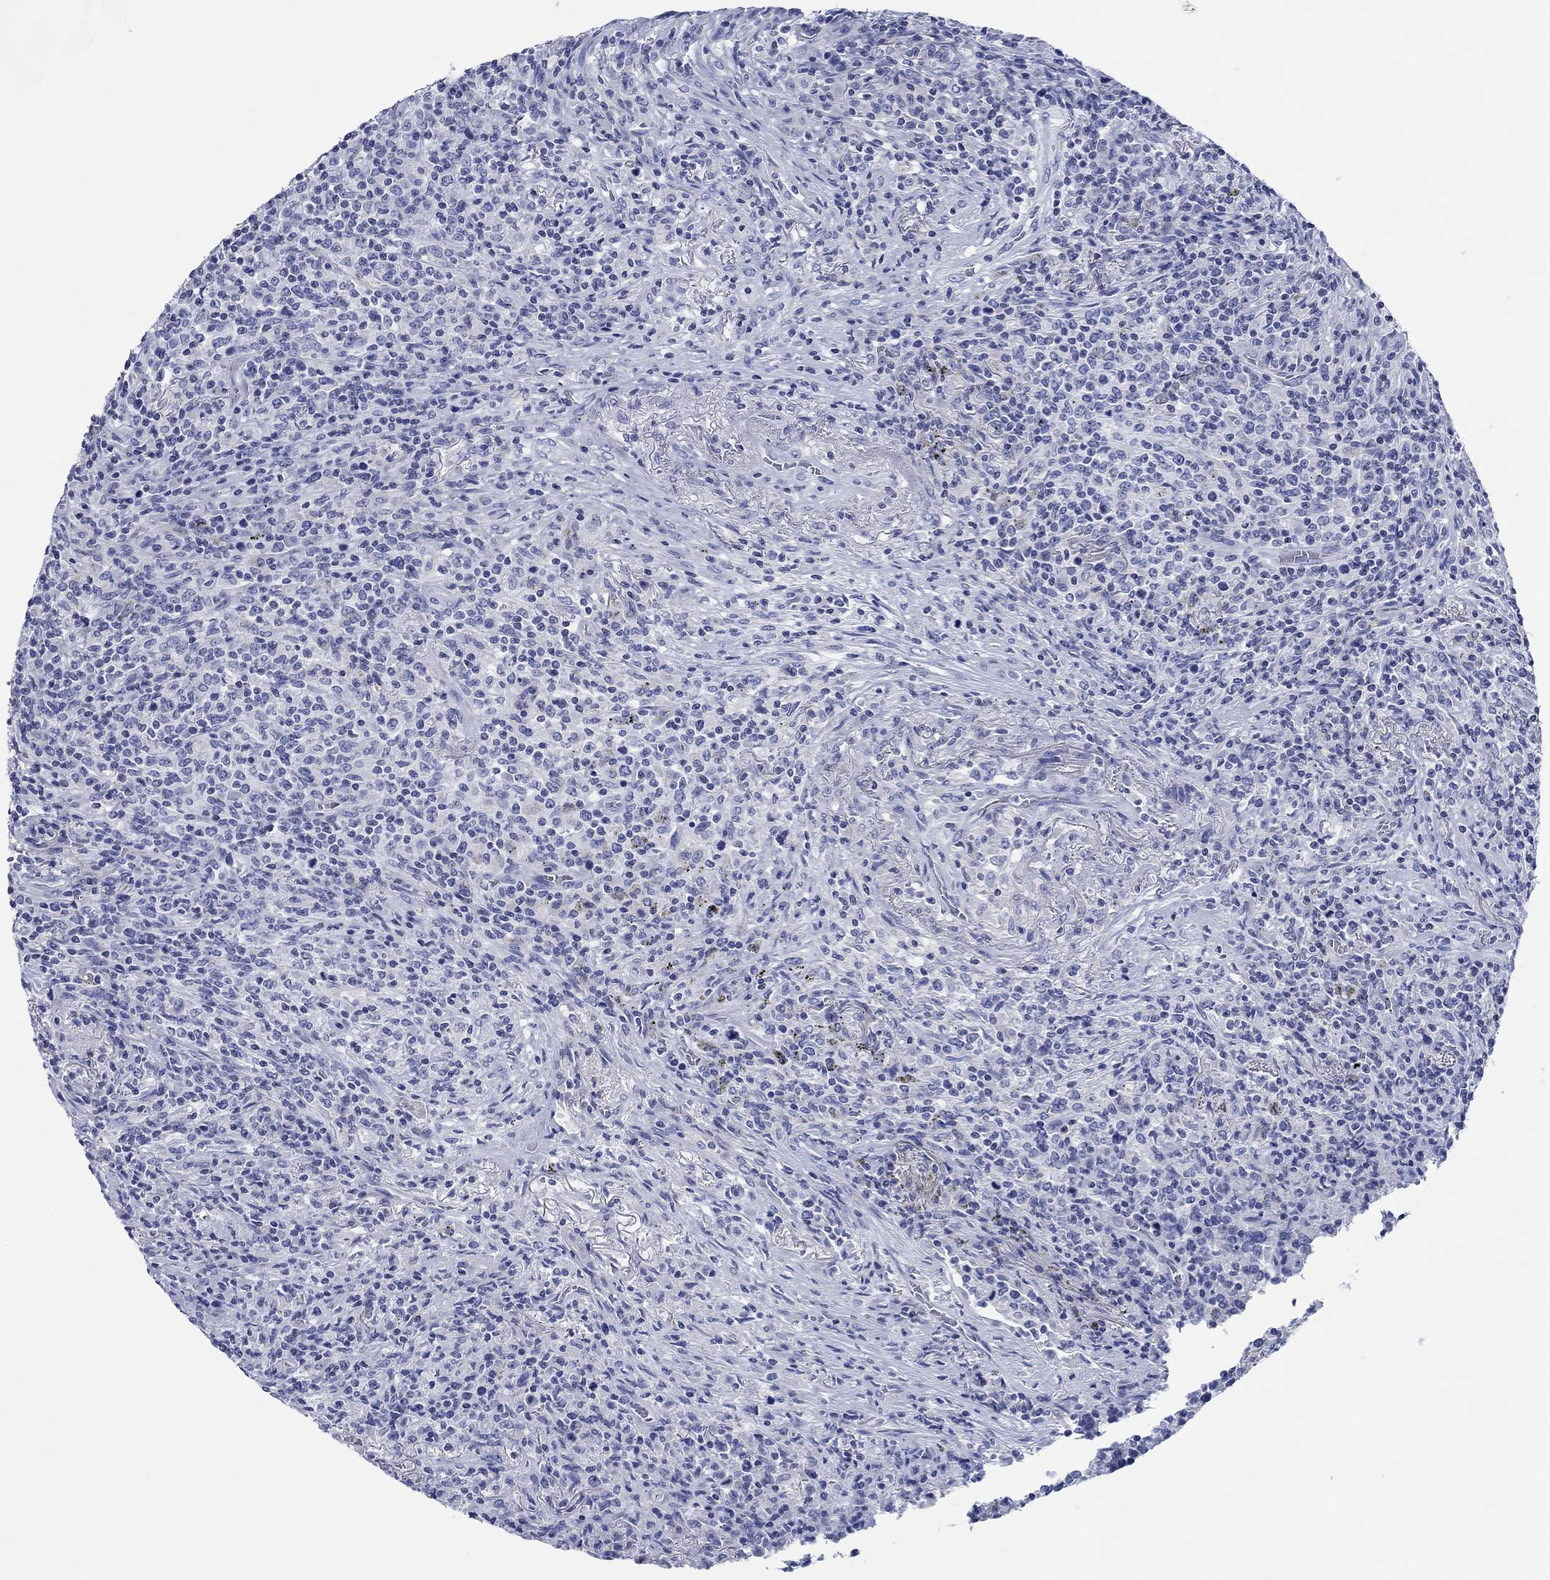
{"staining": {"intensity": "negative", "quantity": "none", "location": "none"}, "tissue": "lymphoma", "cell_type": "Tumor cells", "image_type": "cancer", "snomed": [{"axis": "morphology", "description": "Malignant lymphoma, non-Hodgkin's type, High grade"}, {"axis": "topography", "description": "Lung"}], "caption": "Tumor cells are negative for brown protein staining in malignant lymphoma, non-Hodgkin's type (high-grade).", "gene": "HCRT", "patient": {"sex": "male", "age": 79}}